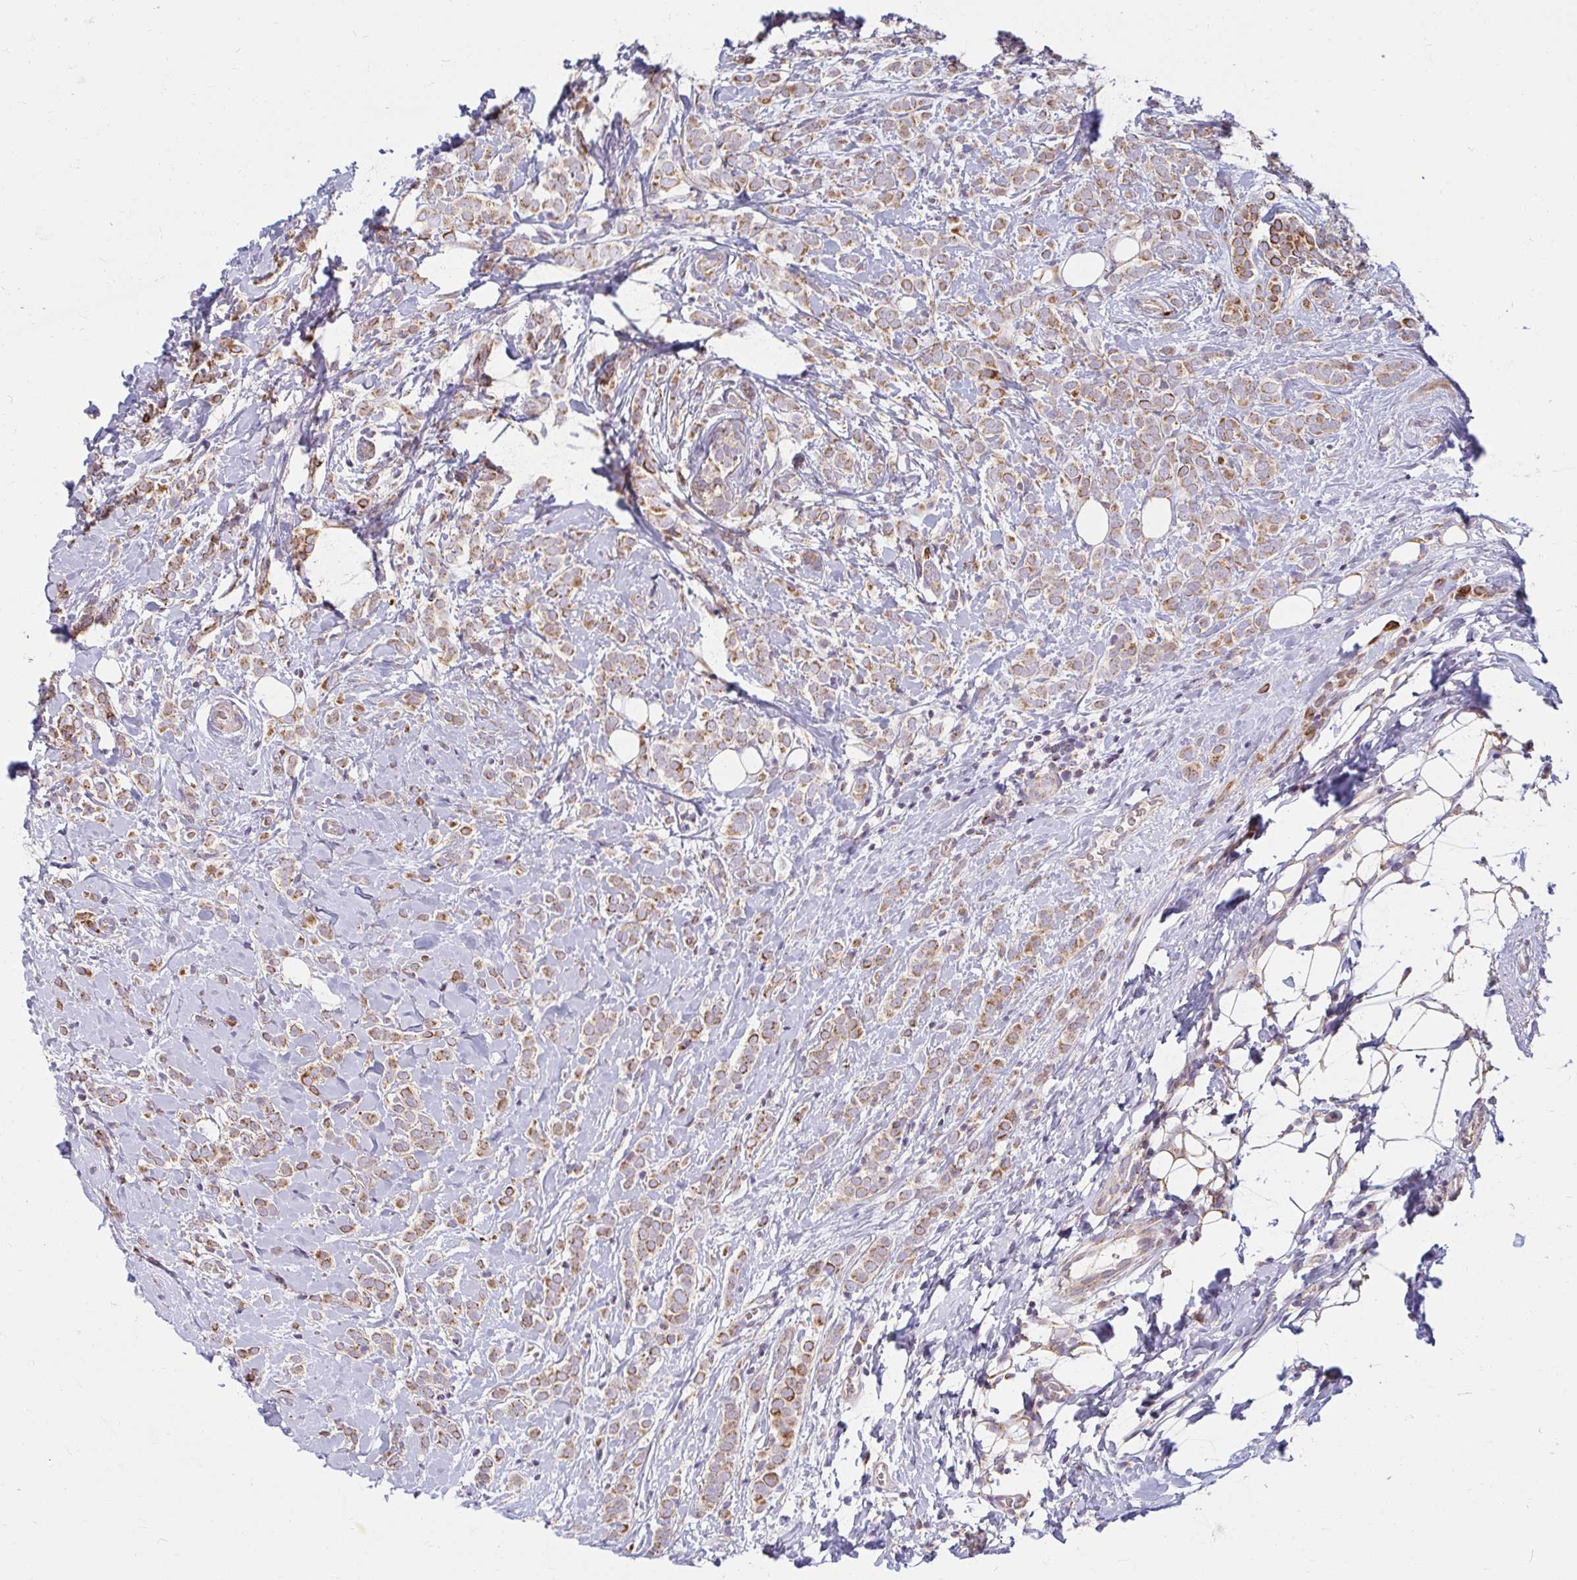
{"staining": {"intensity": "moderate", "quantity": ">75%", "location": "cytoplasmic/membranous"}, "tissue": "breast cancer", "cell_type": "Tumor cells", "image_type": "cancer", "snomed": [{"axis": "morphology", "description": "Lobular carcinoma"}, {"axis": "topography", "description": "Breast"}], "caption": "There is medium levels of moderate cytoplasmic/membranous expression in tumor cells of breast cancer (lobular carcinoma), as demonstrated by immunohistochemical staining (brown color).", "gene": "SKP2", "patient": {"sex": "female", "age": 49}}